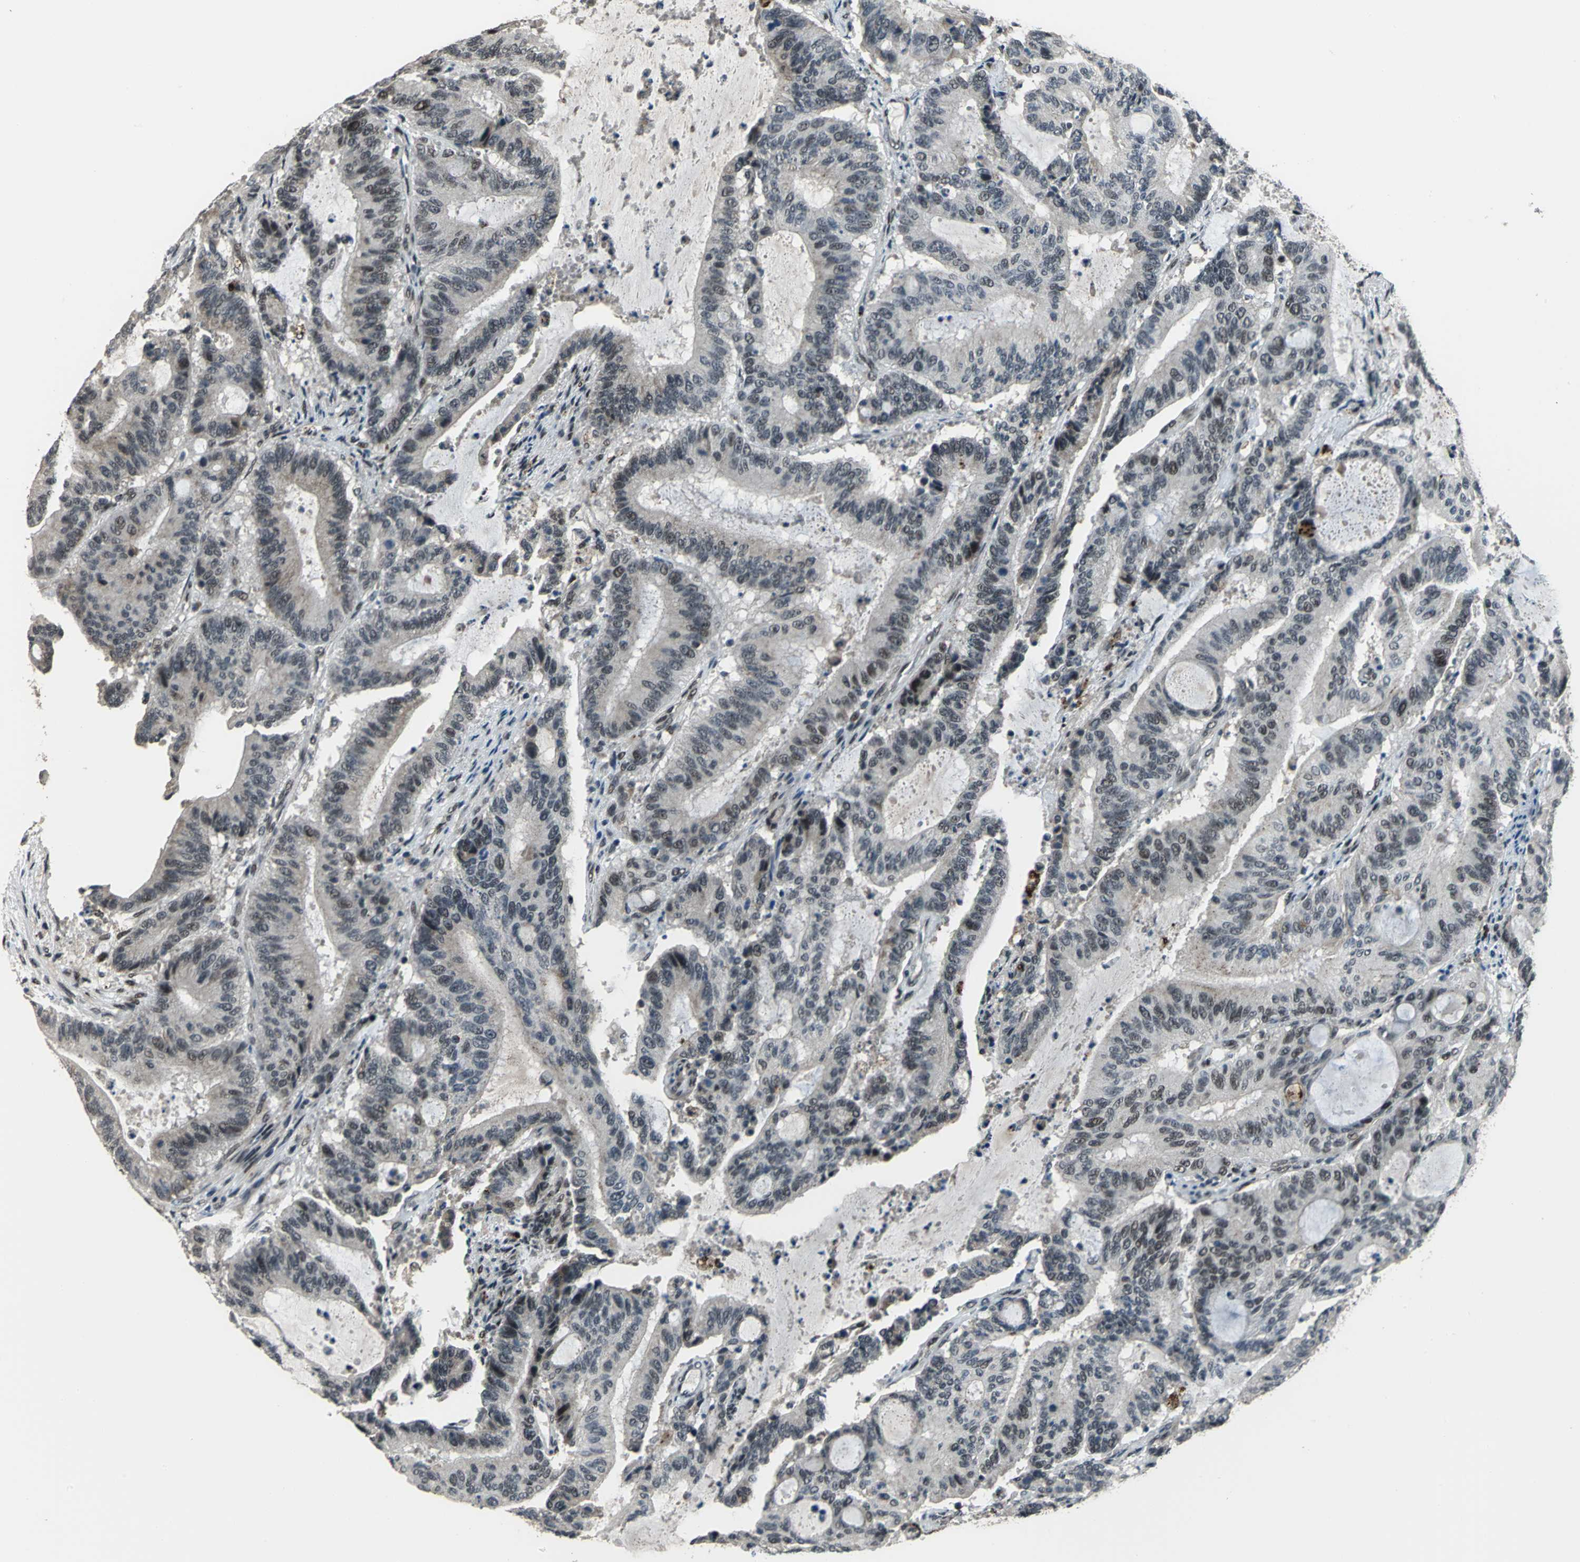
{"staining": {"intensity": "negative", "quantity": "none", "location": "none"}, "tissue": "liver cancer", "cell_type": "Tumor cells", "image_type": "cancer", "snomed": [{"axis": "morphology", "description": "Cholangiocarcinoma"}, {"axis": "topography", "description": "Liver"}], "caption": "The micrograph shows no staining of tumor cells in liver cholangiocarcinoma.", "gene": "ELF2", "patient": {"sex": "female", "age": 73}}